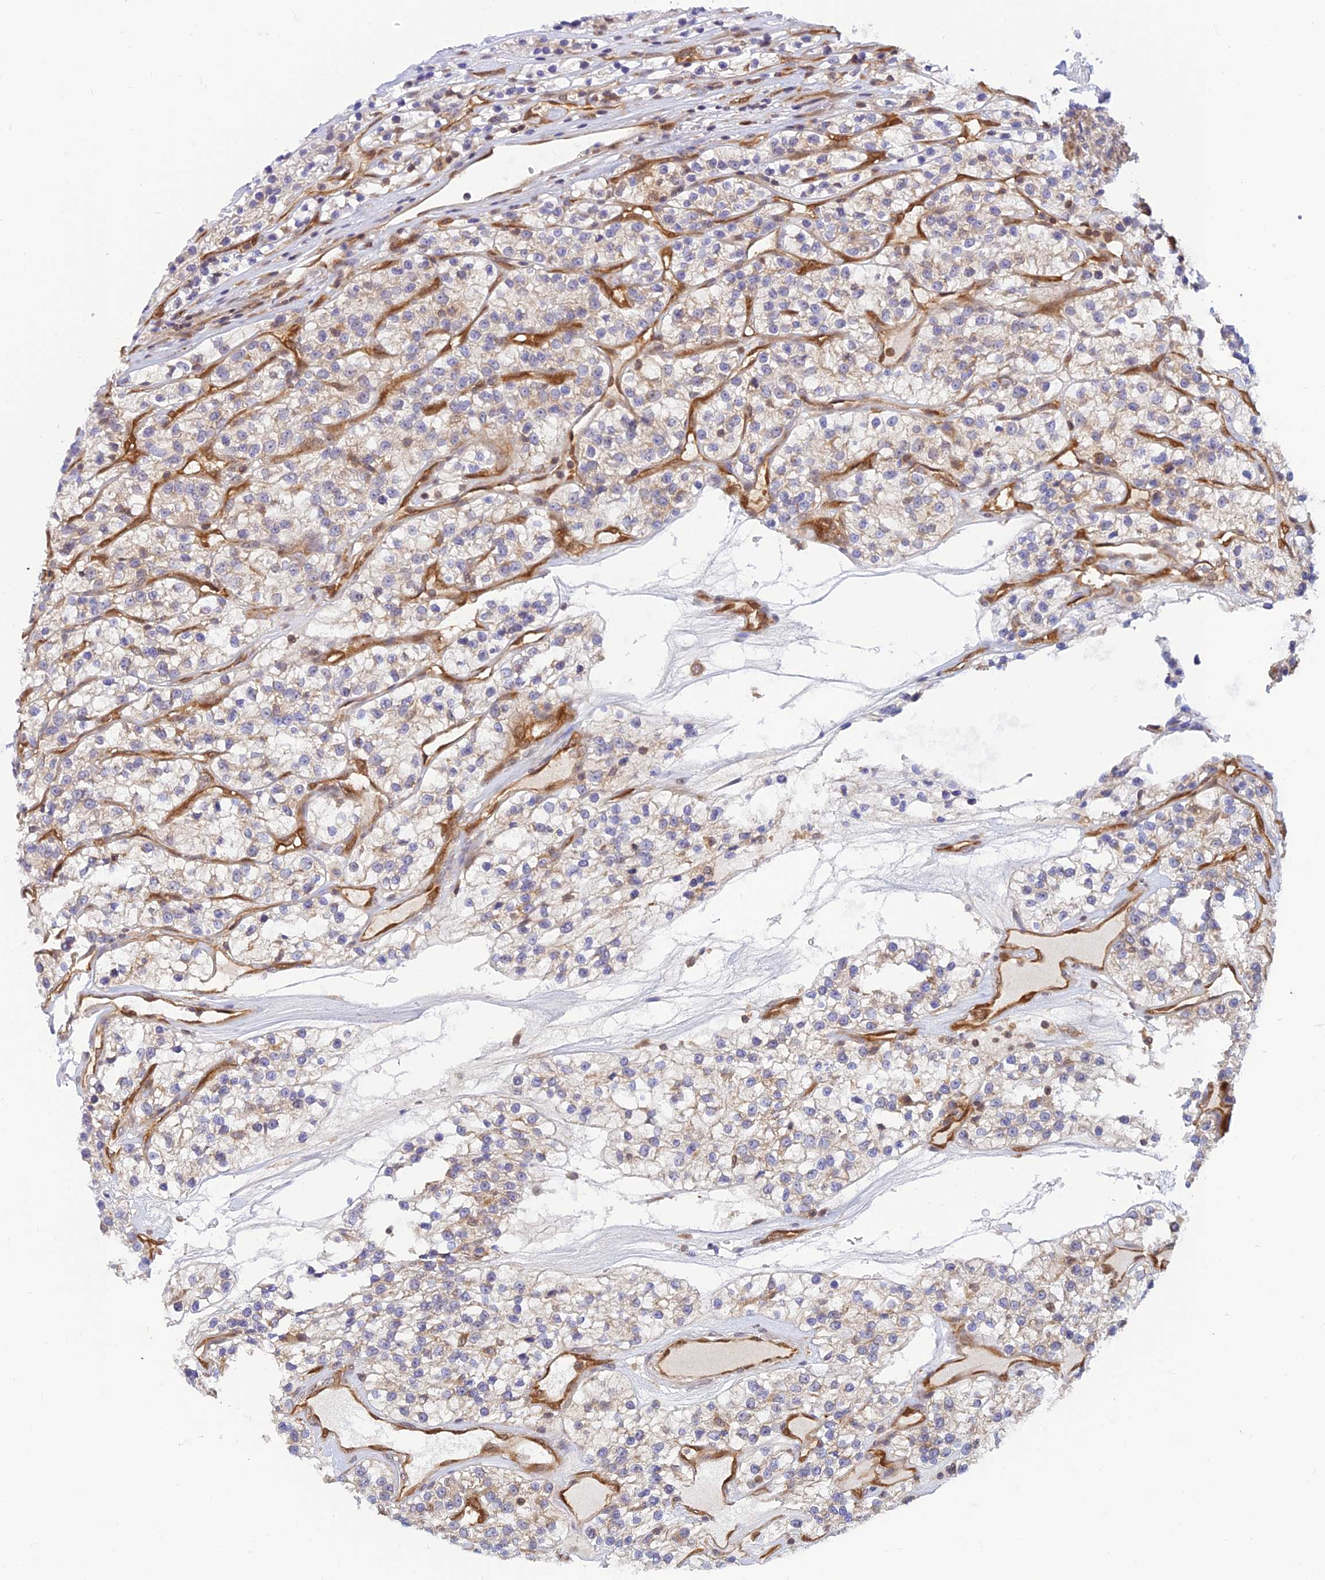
{"staining": {"intensity": "negative", "quantity": "none", "location": "none"}, "tissue": "renal cancer", "cell_type": "Tumor cells", "image_type": "cancer", "snomed": [{"axis": "morphology", "description": "Adenocarcinoma, NOS"}, {"axis": "topography", "description": "Kidney"}], "caption": "There is no significant positivity in tumor cells of adenocarcinoma (renal).", "gene": "LYSMD2", "patient": {"sex": "female", "age": 57}}